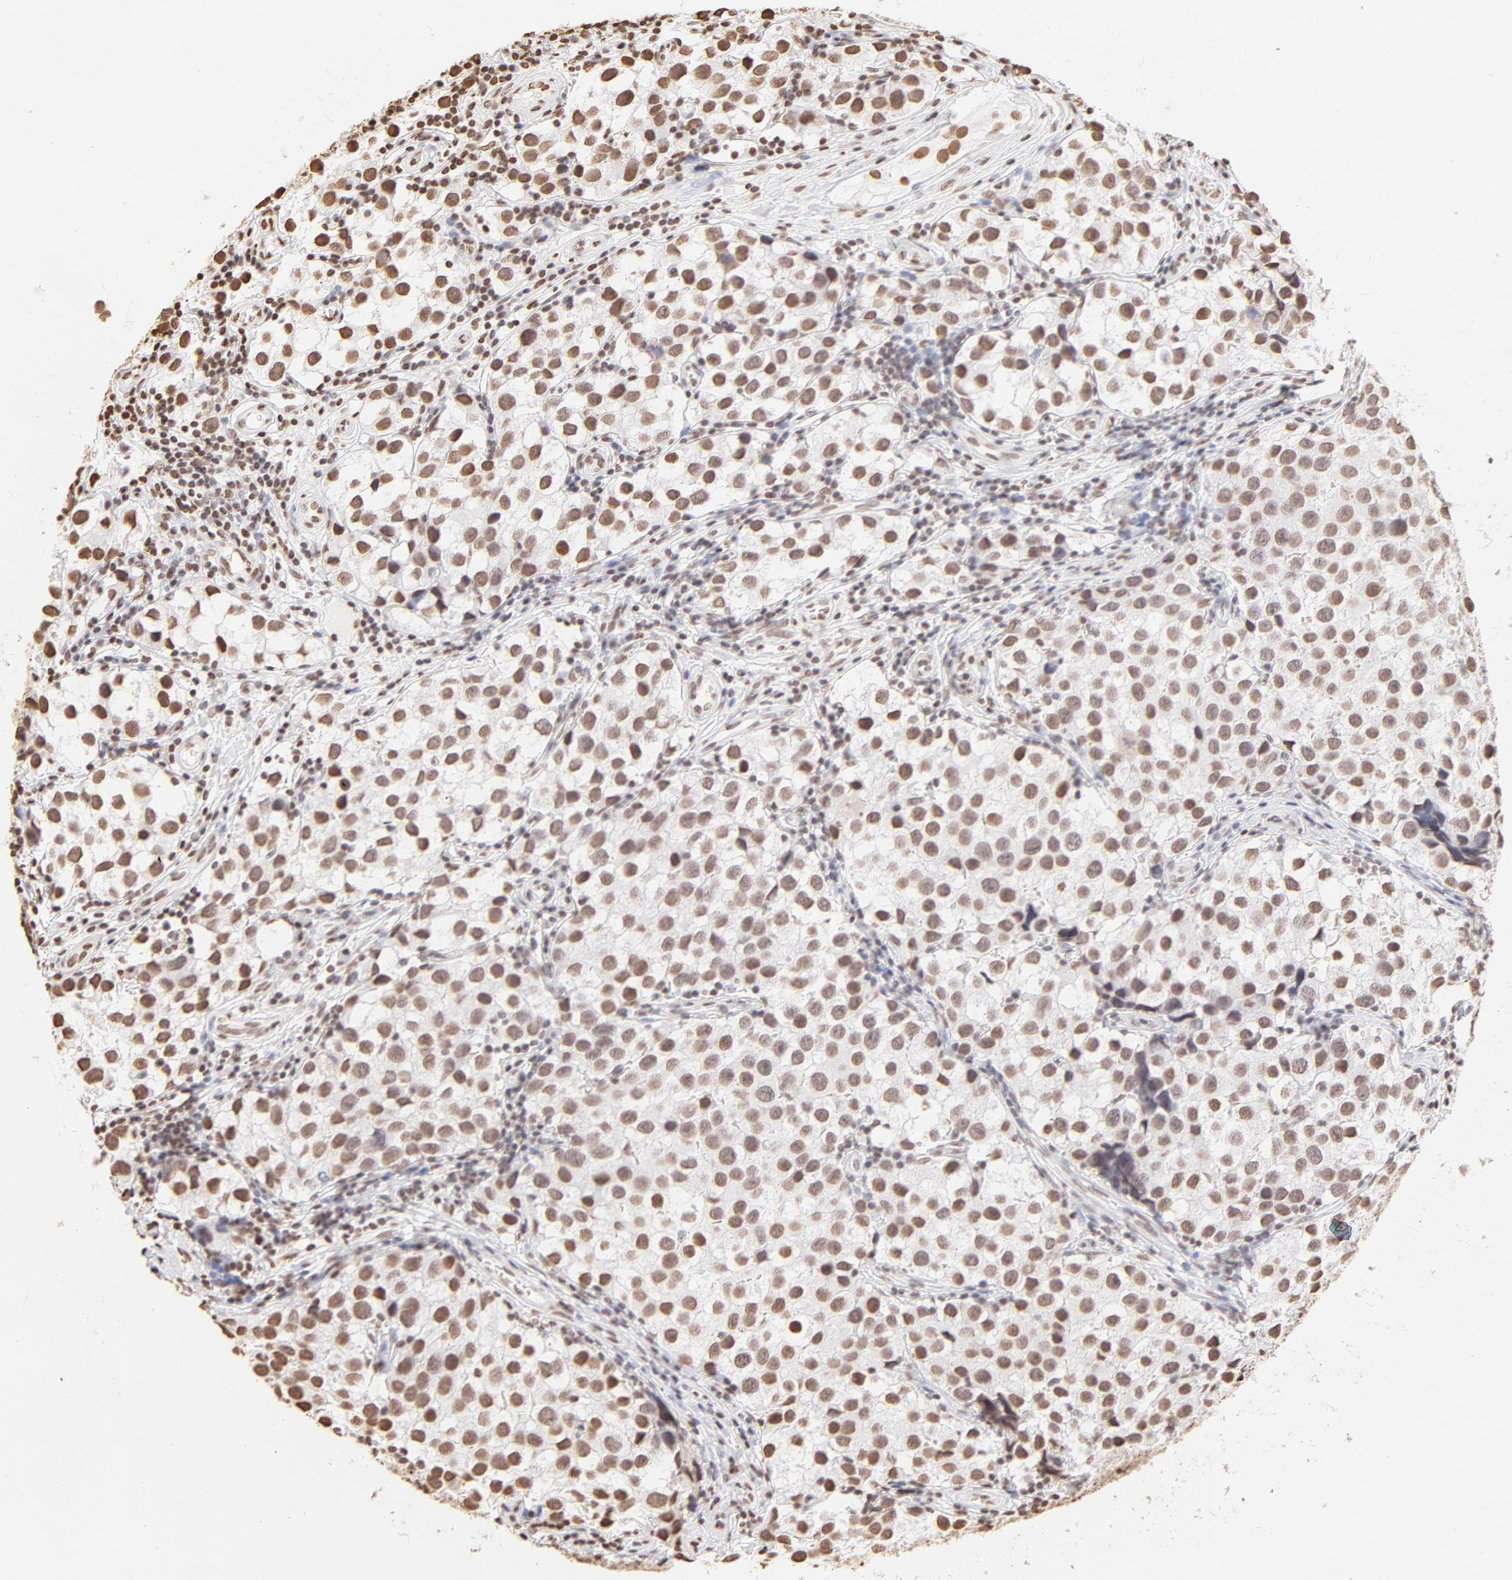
{"staining": {"intensity": "strong", "quantity": ">75%", "location": "nuclear"}, "tissue": "testis cancer", "cell_type": "Tumor cells", "image_type": "cancer", "snomed": [{"axis": "morphology", "description": "Seminoma, NOS"}, {"axis": "topography", "description": "Testis"}], "caption": "High-magnification brightfield microscopy of testis seminoma stained with DAB (brown) and counterstained with hematoxylin (blue). tumor cells exhibit strong nuclear expression is seen in about>75% of cells.", "gene": "ZNF540", "patient": {"sex": "male", "age": 39}}